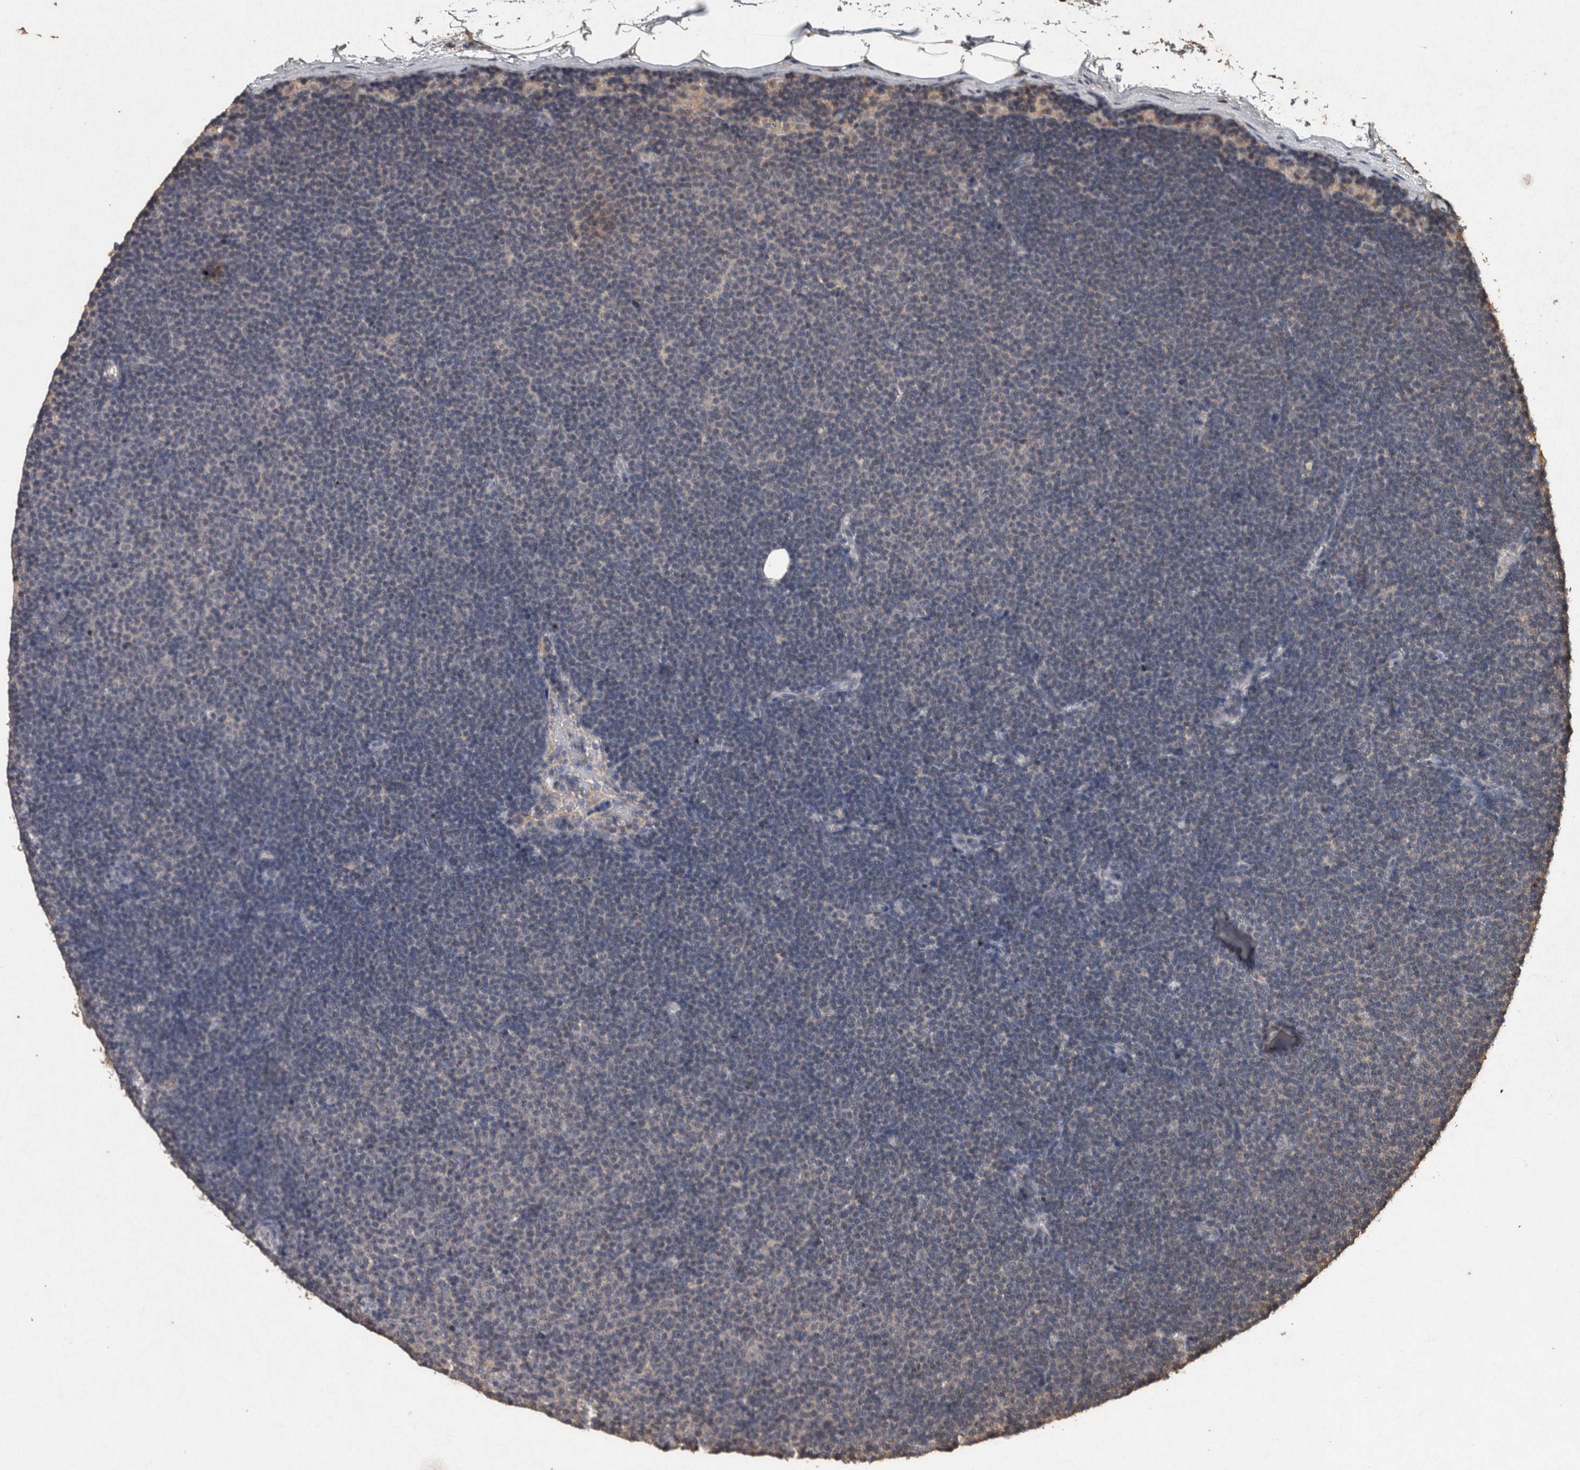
{"staining": {"intensity": "negative", "quantity": "none", "location": "none"}, "tissue": "lymphoma", "cell_type": "Tumor cells", "image_type": "cancer", "snomed": [{"axis": "morphology", "description": "Malignant lymphoma, non-Hodgkin's type, Low grade"}, {"axis": "topography", "description": "Lymph node"}], "caption": "IHC image of neoplastic tissue: human malignant lymphoma, non-Hodgkin's type (low-grade) stained with DAB demonstrates no significant protein staining in tumor cells.", "gene": "FGFRL1", "patient": {"sex": "female", "age": 53}}